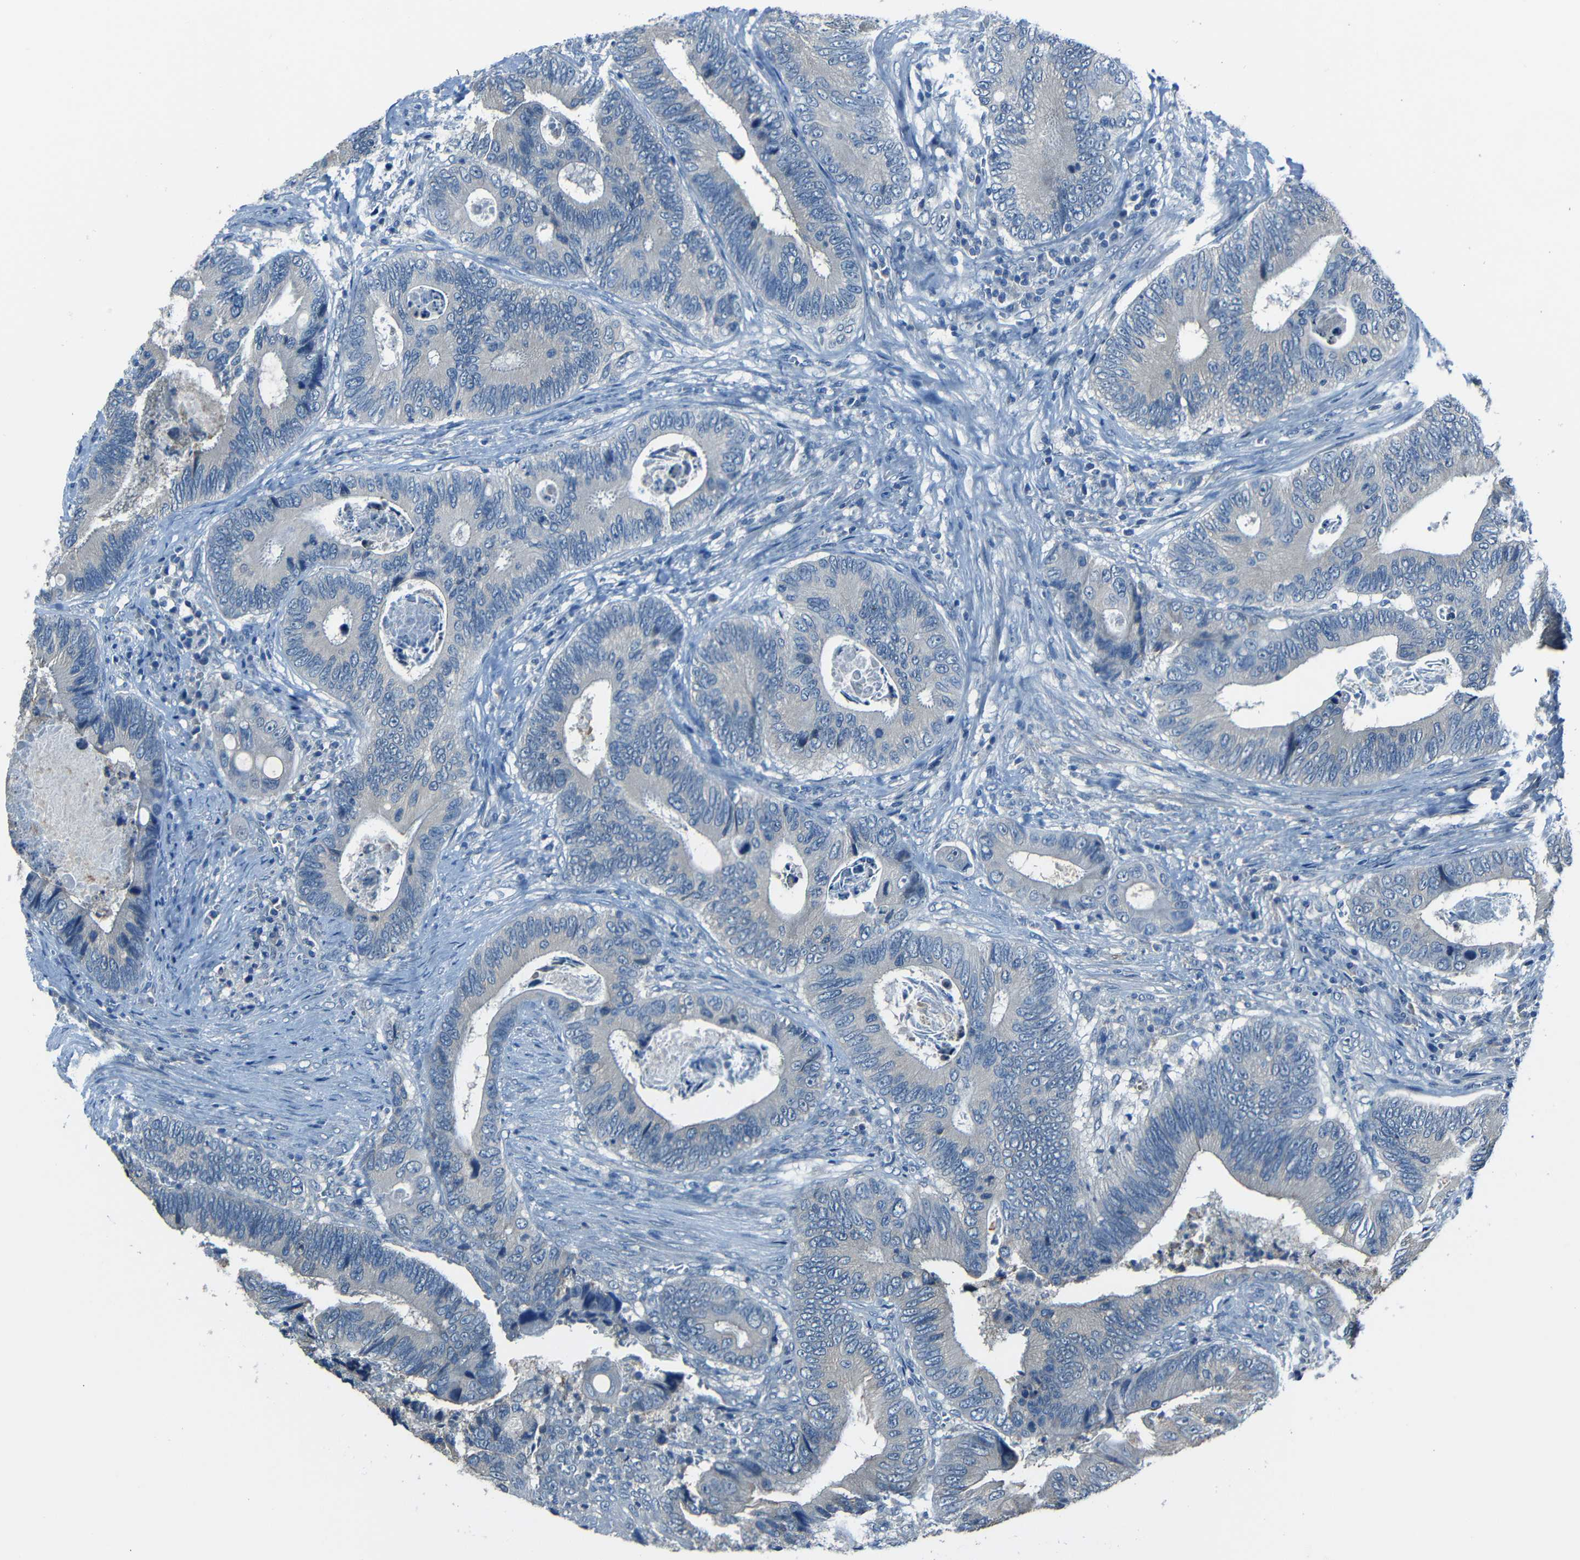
{"staining": {"intensity": "negative", "quantity": "none", "location": "none"}, "tissue": "colorectal cancer", "cell_type": "Tumor cells", "image_type": "cancer", "snomed": [{"axis": "morphology", "description": "Inflammation, NOS"}, {"axis": "morphology", "description": "Adenocarcinoma, NOS"}, {"axis": "topography", "description": "Colon"}], "caption": "The image shows no staining of tumor cells in colorectal cancer.", "gene": "SLA", "patient": {"sex": "male", "age": 72}}